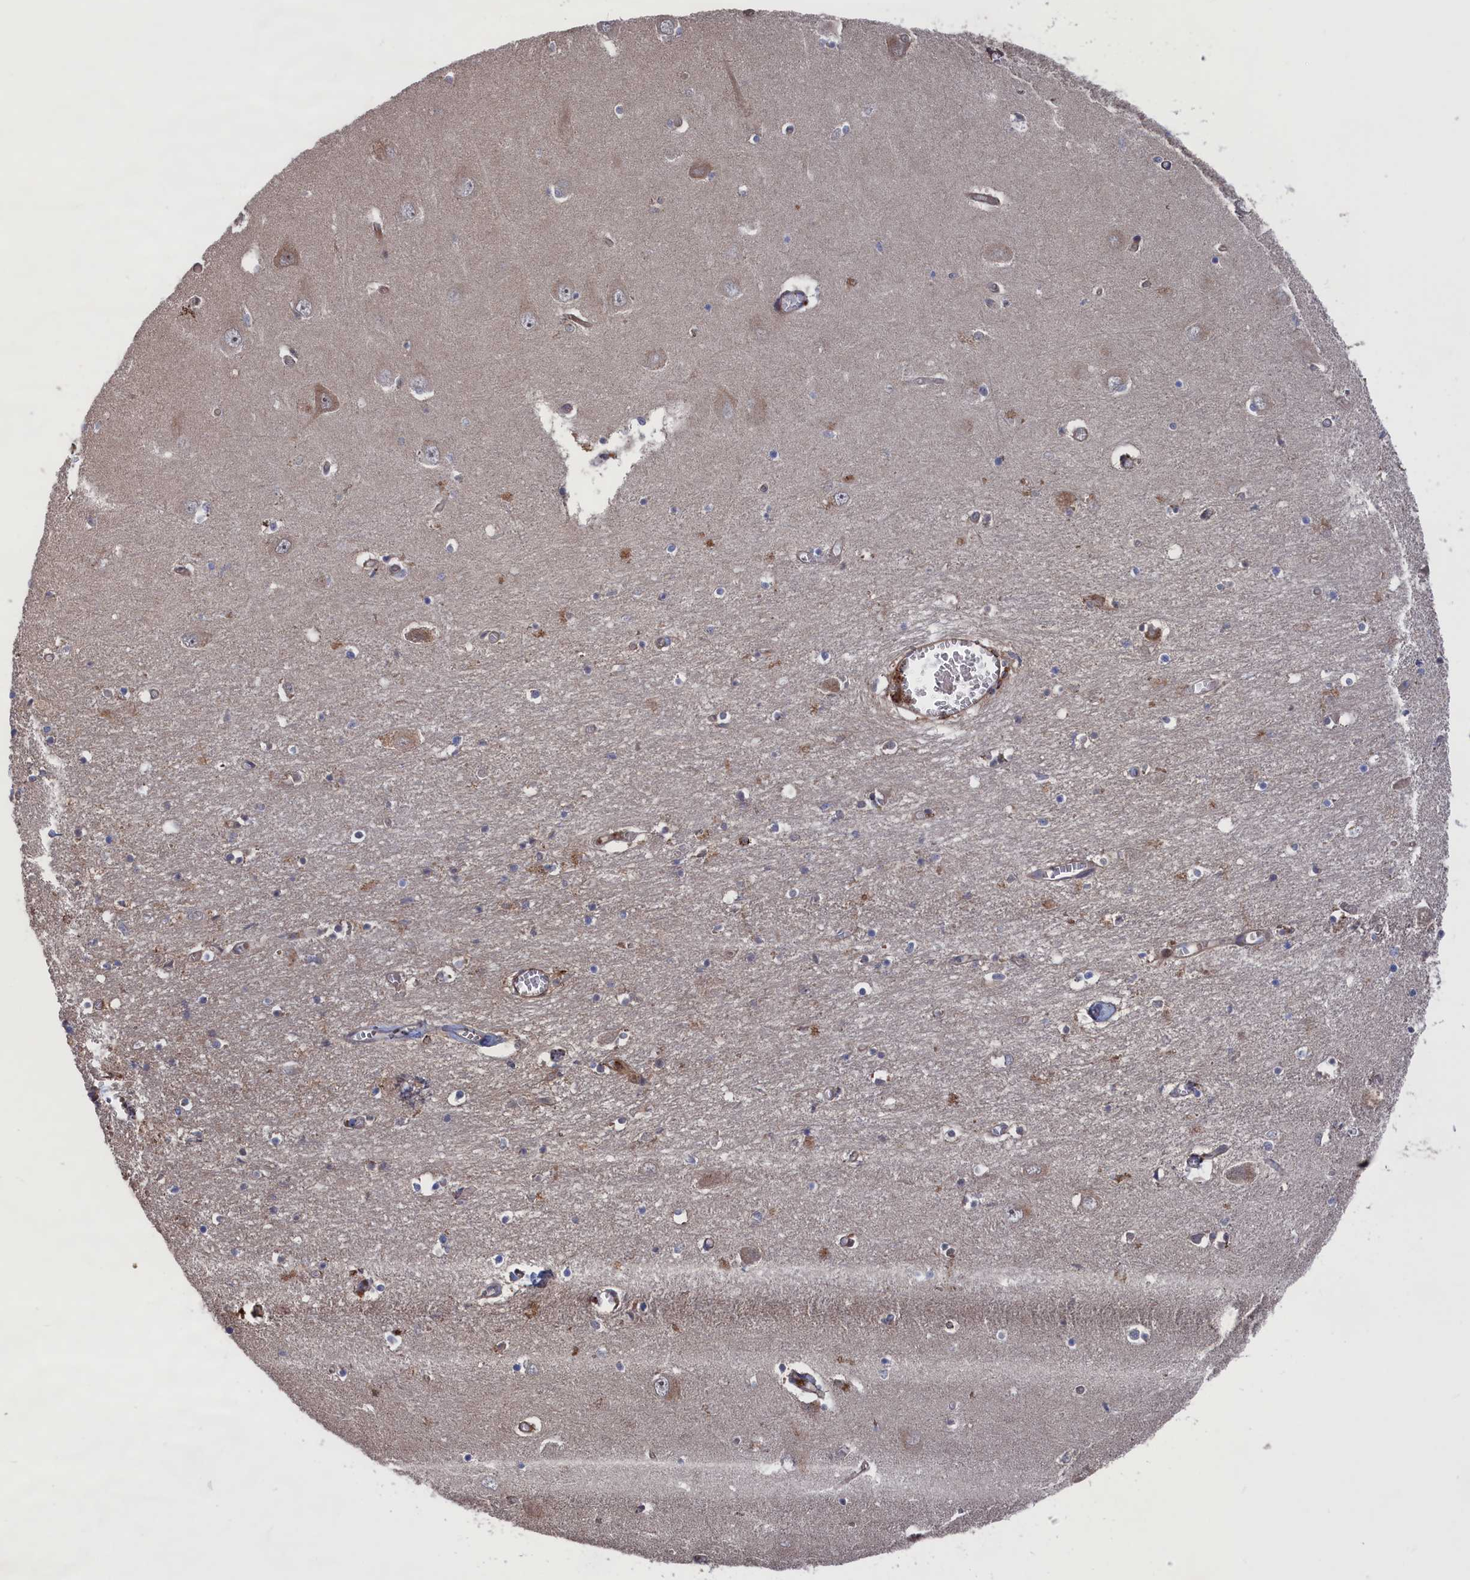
{"staining": {"intensity": "moderate", "quantity": "<25%", "location": "cytoplasmic/membranous"}, "tissue": "hippocampus", "cell_type": "Glial cells", "image_type": "normal", "snomed": [{"axis": "morphology", "description": "Normal tissue, NOS"}, {"axis": "topography", "description": "Hippocampus"}], "caption": "Protein expression analysis of normal hippocampus shows moderate cytoplasmic/membranous positivity in about <25% of glial cells. (DAB (3,3'-diaminobenzidine) IHC with brightfield microscopy, high magnification).", "gene": "PLA2G15", "patient": {"sex": "male", "age": 70}}